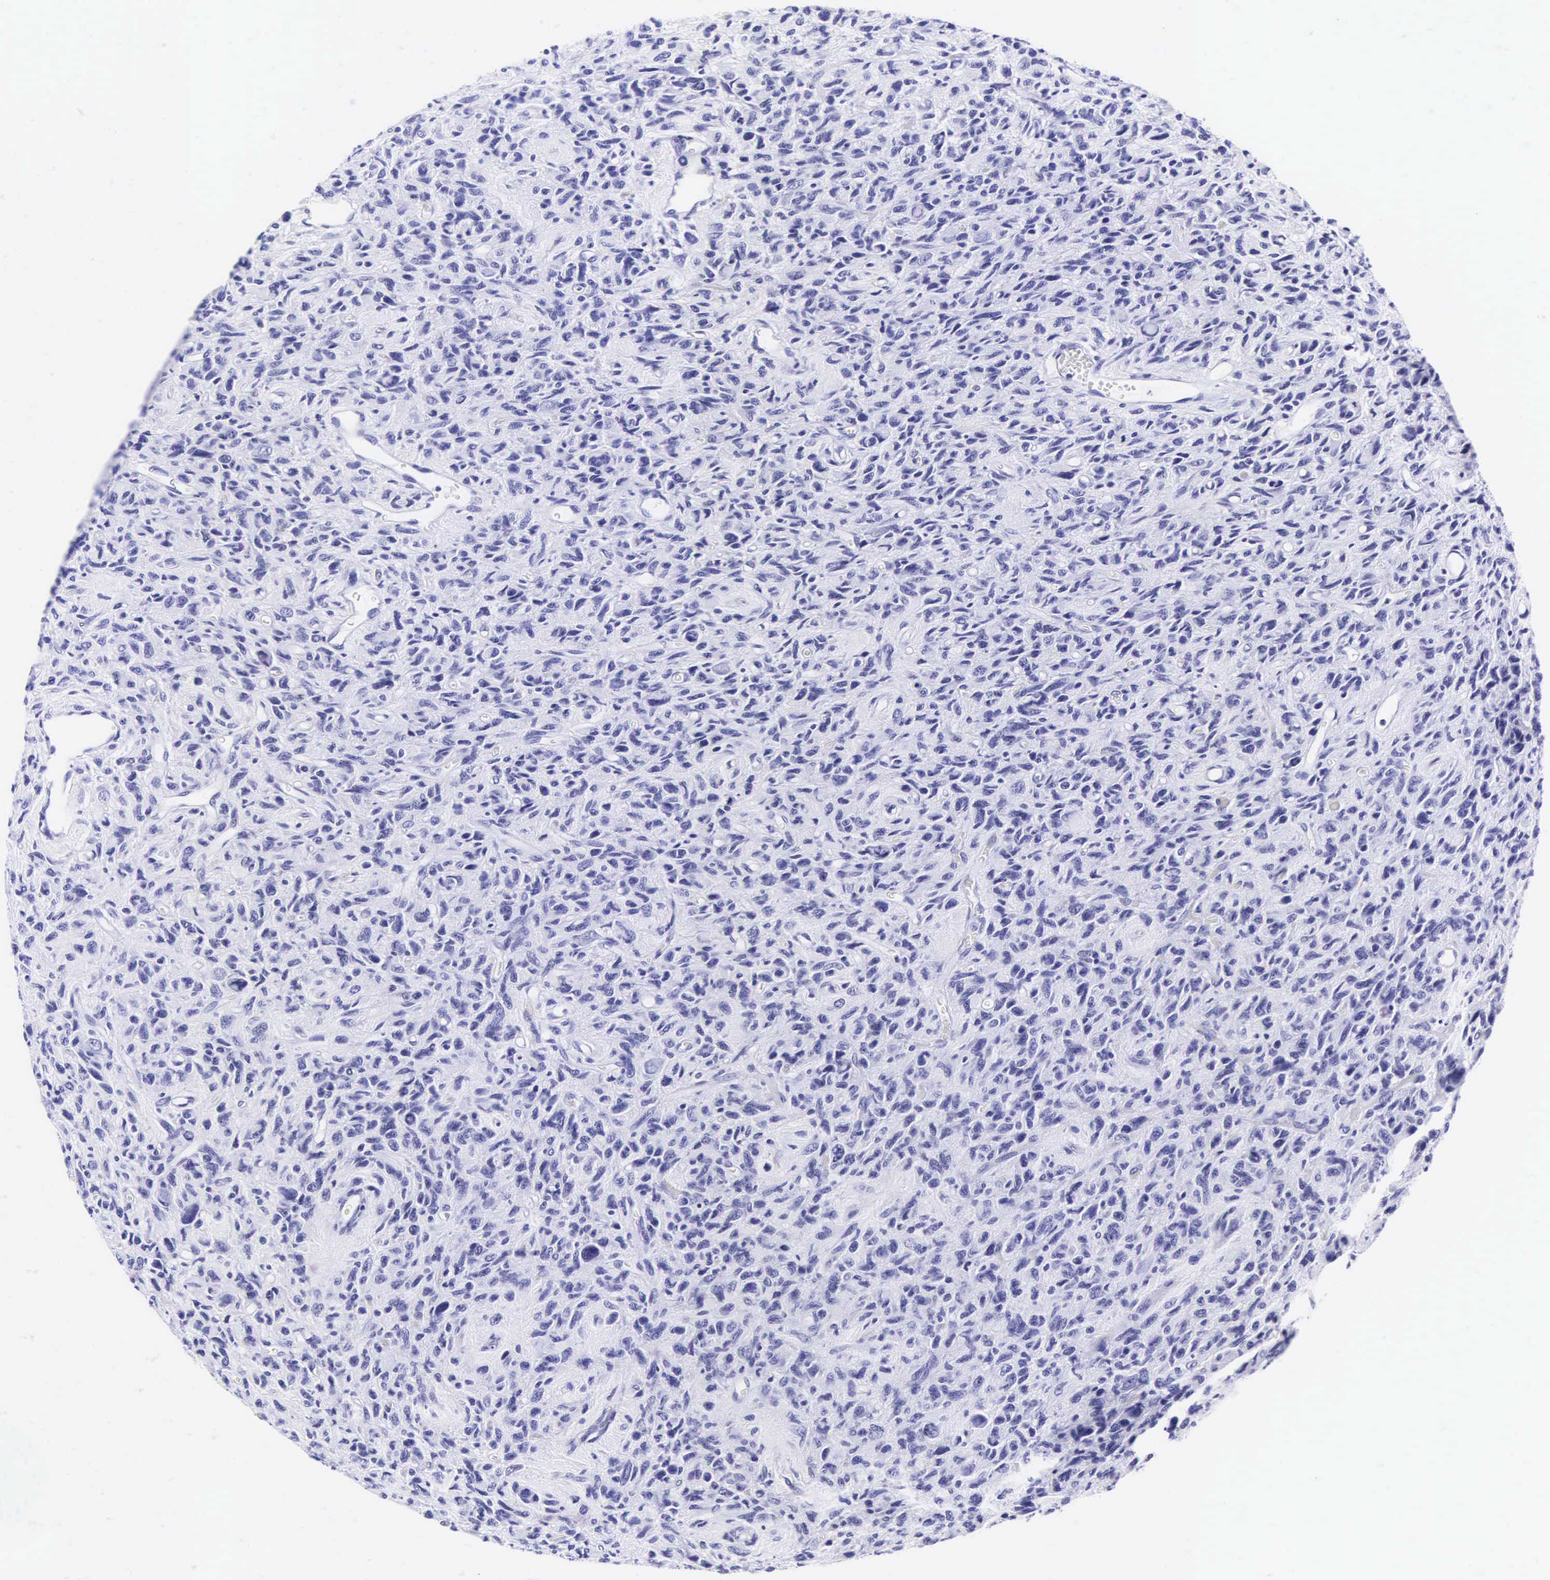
{"staining": {"intensity": "negative", "quantity": "none", "location": "none"}, "tissue": "glioma", "cell_type": "Tumor cells", "image_type": "cancer", "snomed": [{"axis": "morphology", "description": "Glioma, malignant, High grade"}, {"axis": "topography", "description": "Brain"}], "caption": "IHC micrograph of glioma stained for a protein (brown), which demonstrates no positivity in tumor cells.", "gene": "CD1A", "patient": {"sex": "female", "age": 60}}